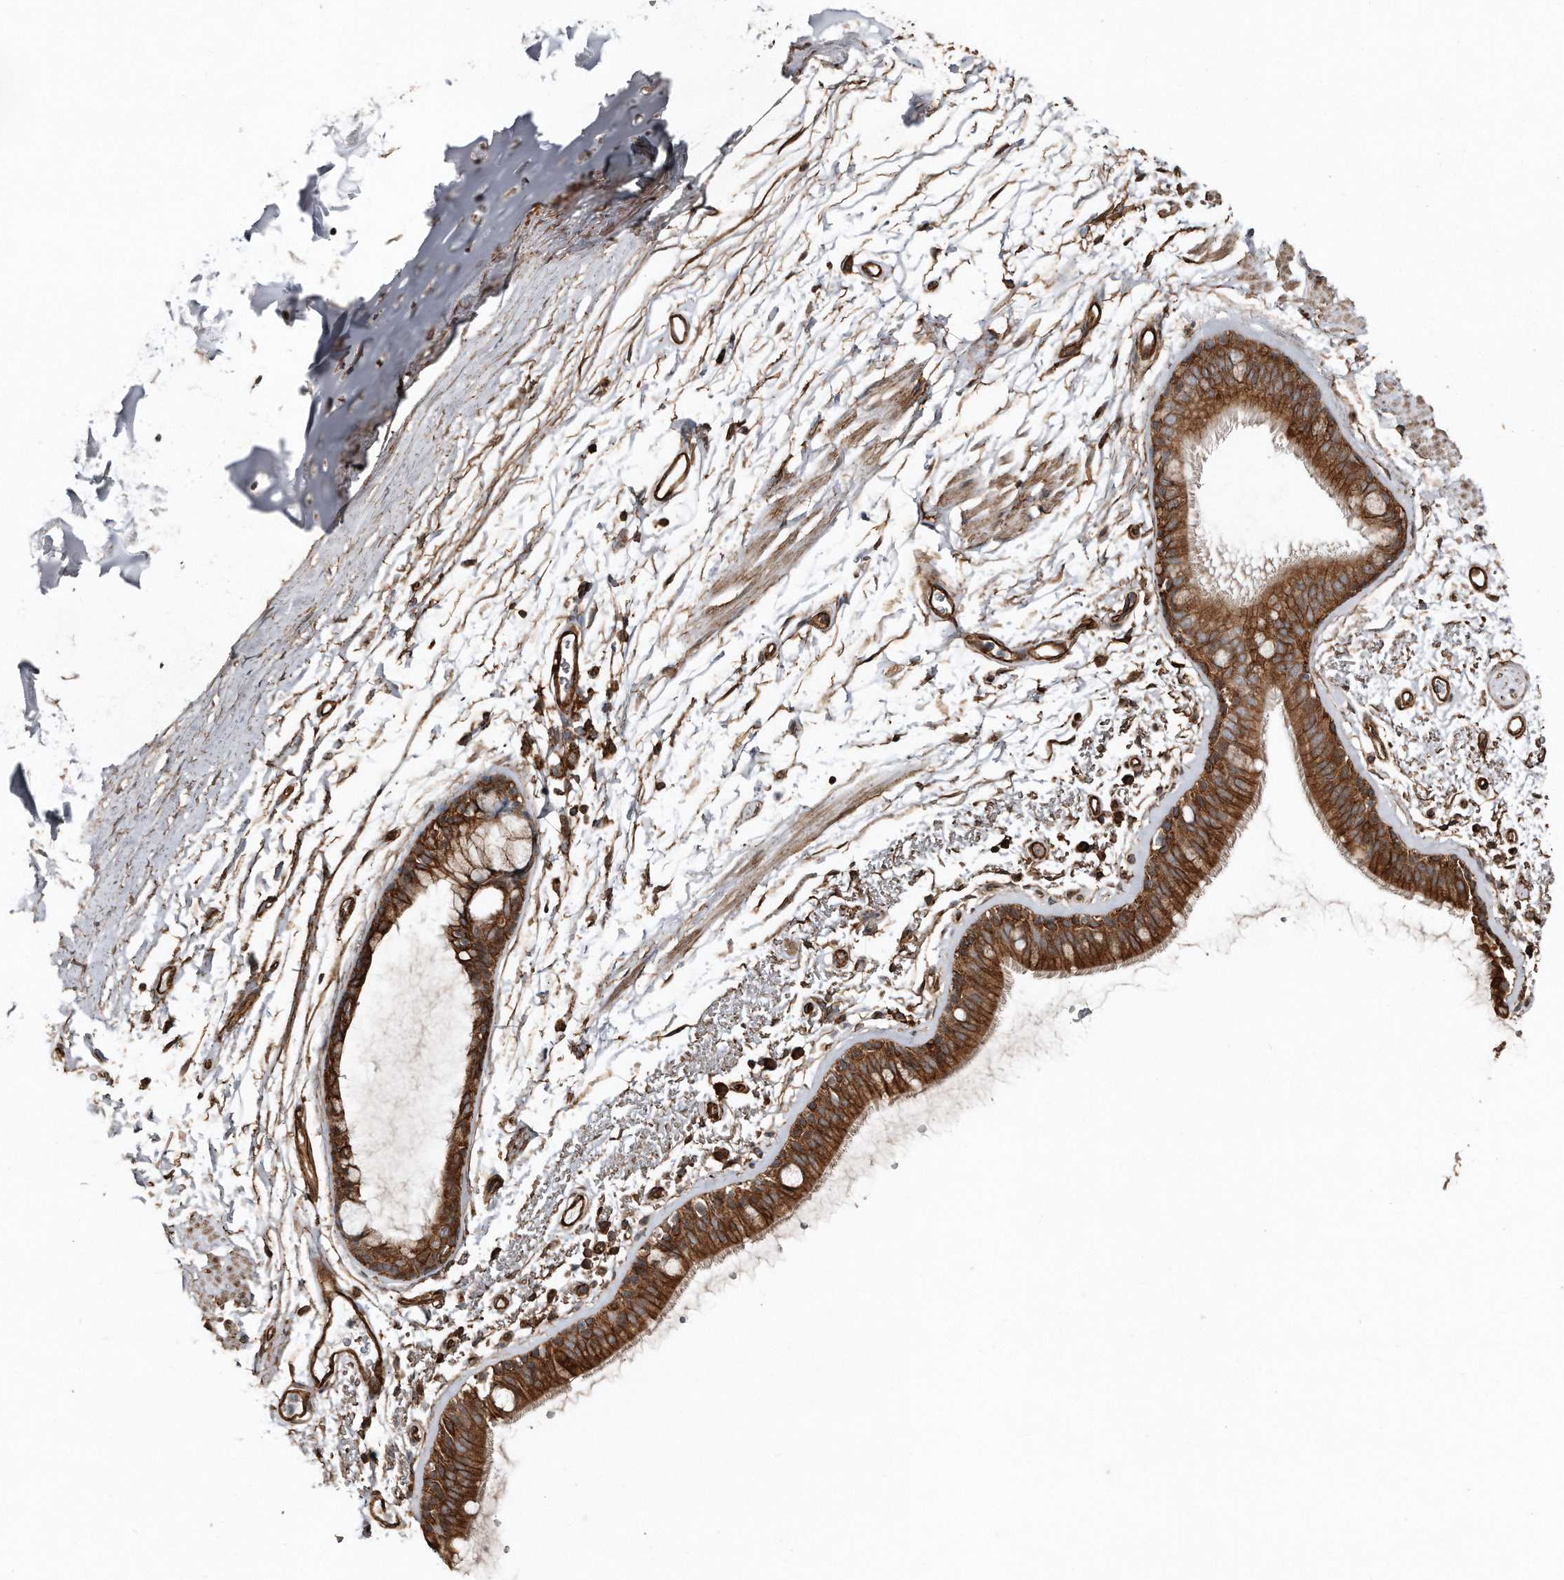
{"staining": {"intensity": "strong", "quantity": ">75%", "location": "cytoplasmic/membranous"}, "tissue": "bronchus", "cell_type": "Respiratory epithelial cells", "image_type": "normal", "snomed": [{"axis": "morphology", "description": "Normal tissue, NOS"}, {"axis": "topography", "description": "Lymph node"}, {"axis": "topography", "description": "Bronchus"}], "caption": "An image of bronchus stained for a protein displays strong cytoplasmic/membranous brown staining in respiratory epithelial cells. (IHC, brightfield microscopy, high magnification).", "gene": "SNAP47", "patient": {"sex": "female", "age": 70}}